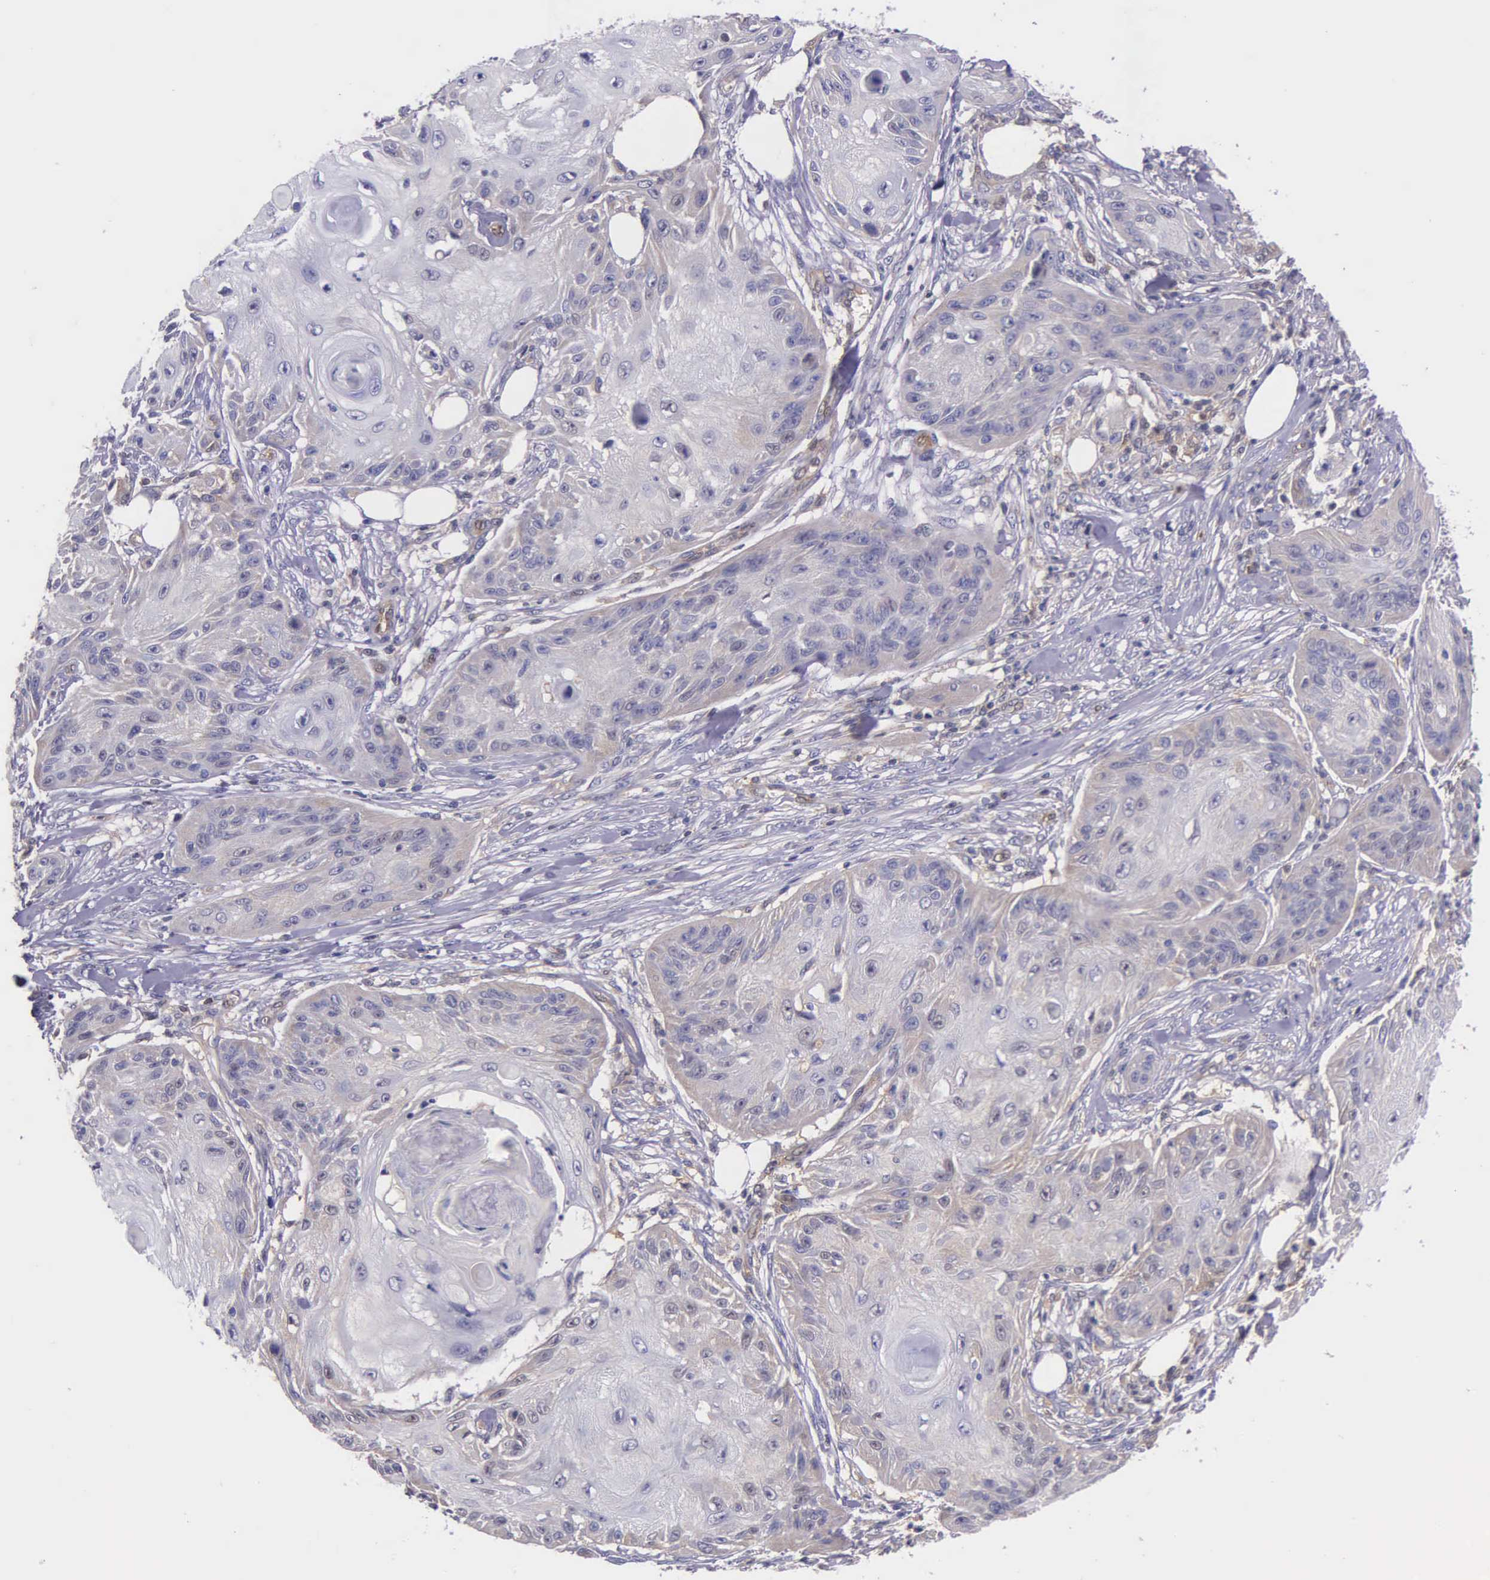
{"staining": {"intensity": "negative", "quantity": "none", "location": "none"}, "tissue": "skin cancer", "cell_type": "Tumor cells", "image_type": "cancer", "snomed": [{"axis": "morphology", "description": "Squamous cell carcinoma, NOS"}, {"axis": "topography", "description": "Skin"}], "caption": "An immunohistochemistry histopathology image of skin squamous cell carcinoma is shown. There is no staining in tumor cells of skin squamous cell carcinoma.", "gene": "GMPR2", "patient": {"sex": "female", "age": 88}}